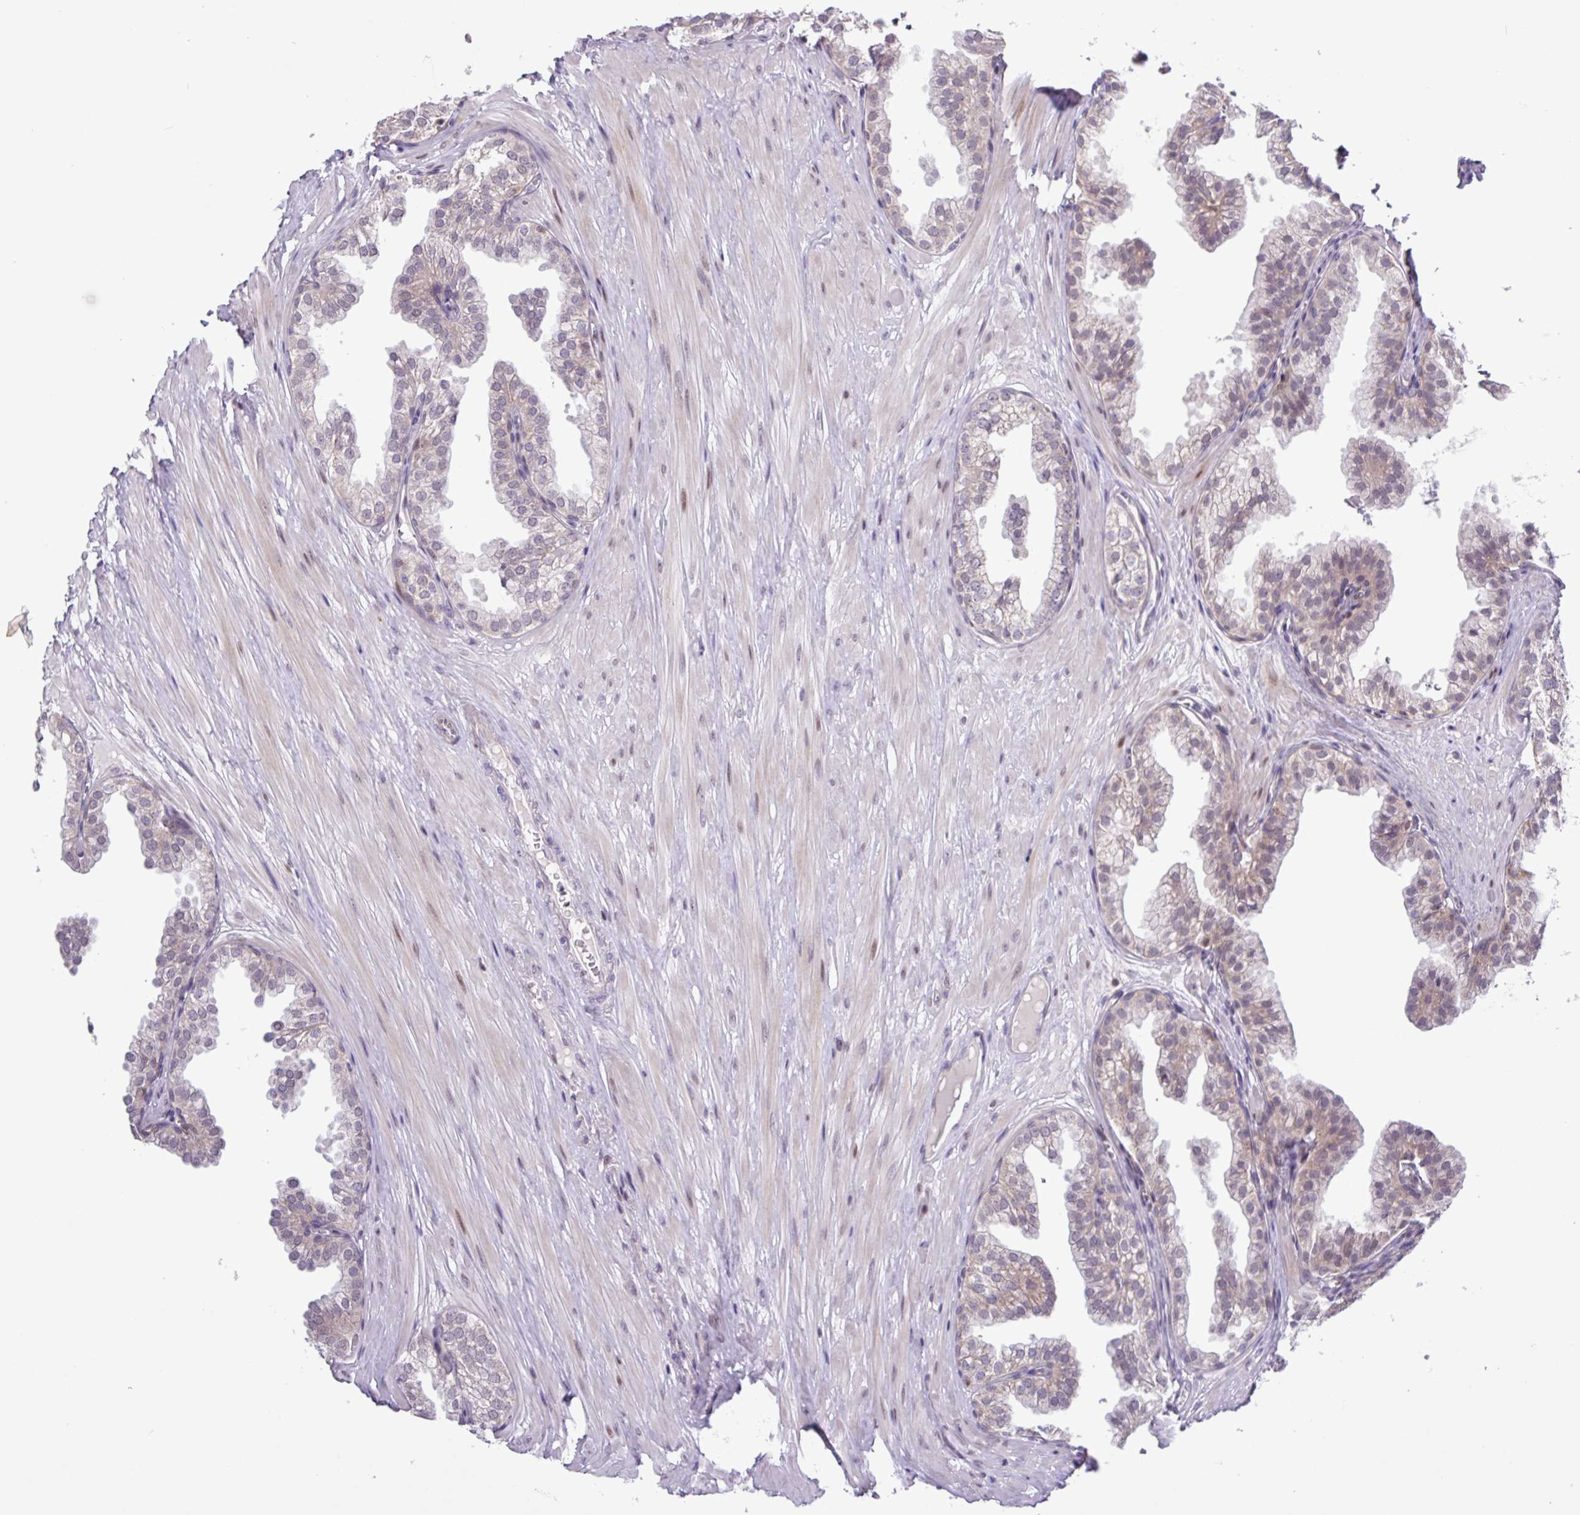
{"staining": {"intensity": "weak", "quantity": "<25%", "location": "cytoplasmic/membranous"}, "tissue": "prostate", "cell_type": "Glandular cells", "image_type": "normal", "snomed": [{"axis": "morphology", "description": "Normal tissue, NOS"}, {"axis": "topography", "description": "Prostate"}, {"axis": "topography", "description": "Peripheral nerve tissue"}], "caption": "Glandular cells show no significant positivity in normal prostate. Brightfield microscopy of IHC stained with DAB (brown) and hematoxylin (blue), captured at high magnification.", "gene": "RTL3", "patient": {"sex": "male", "age": 55}}